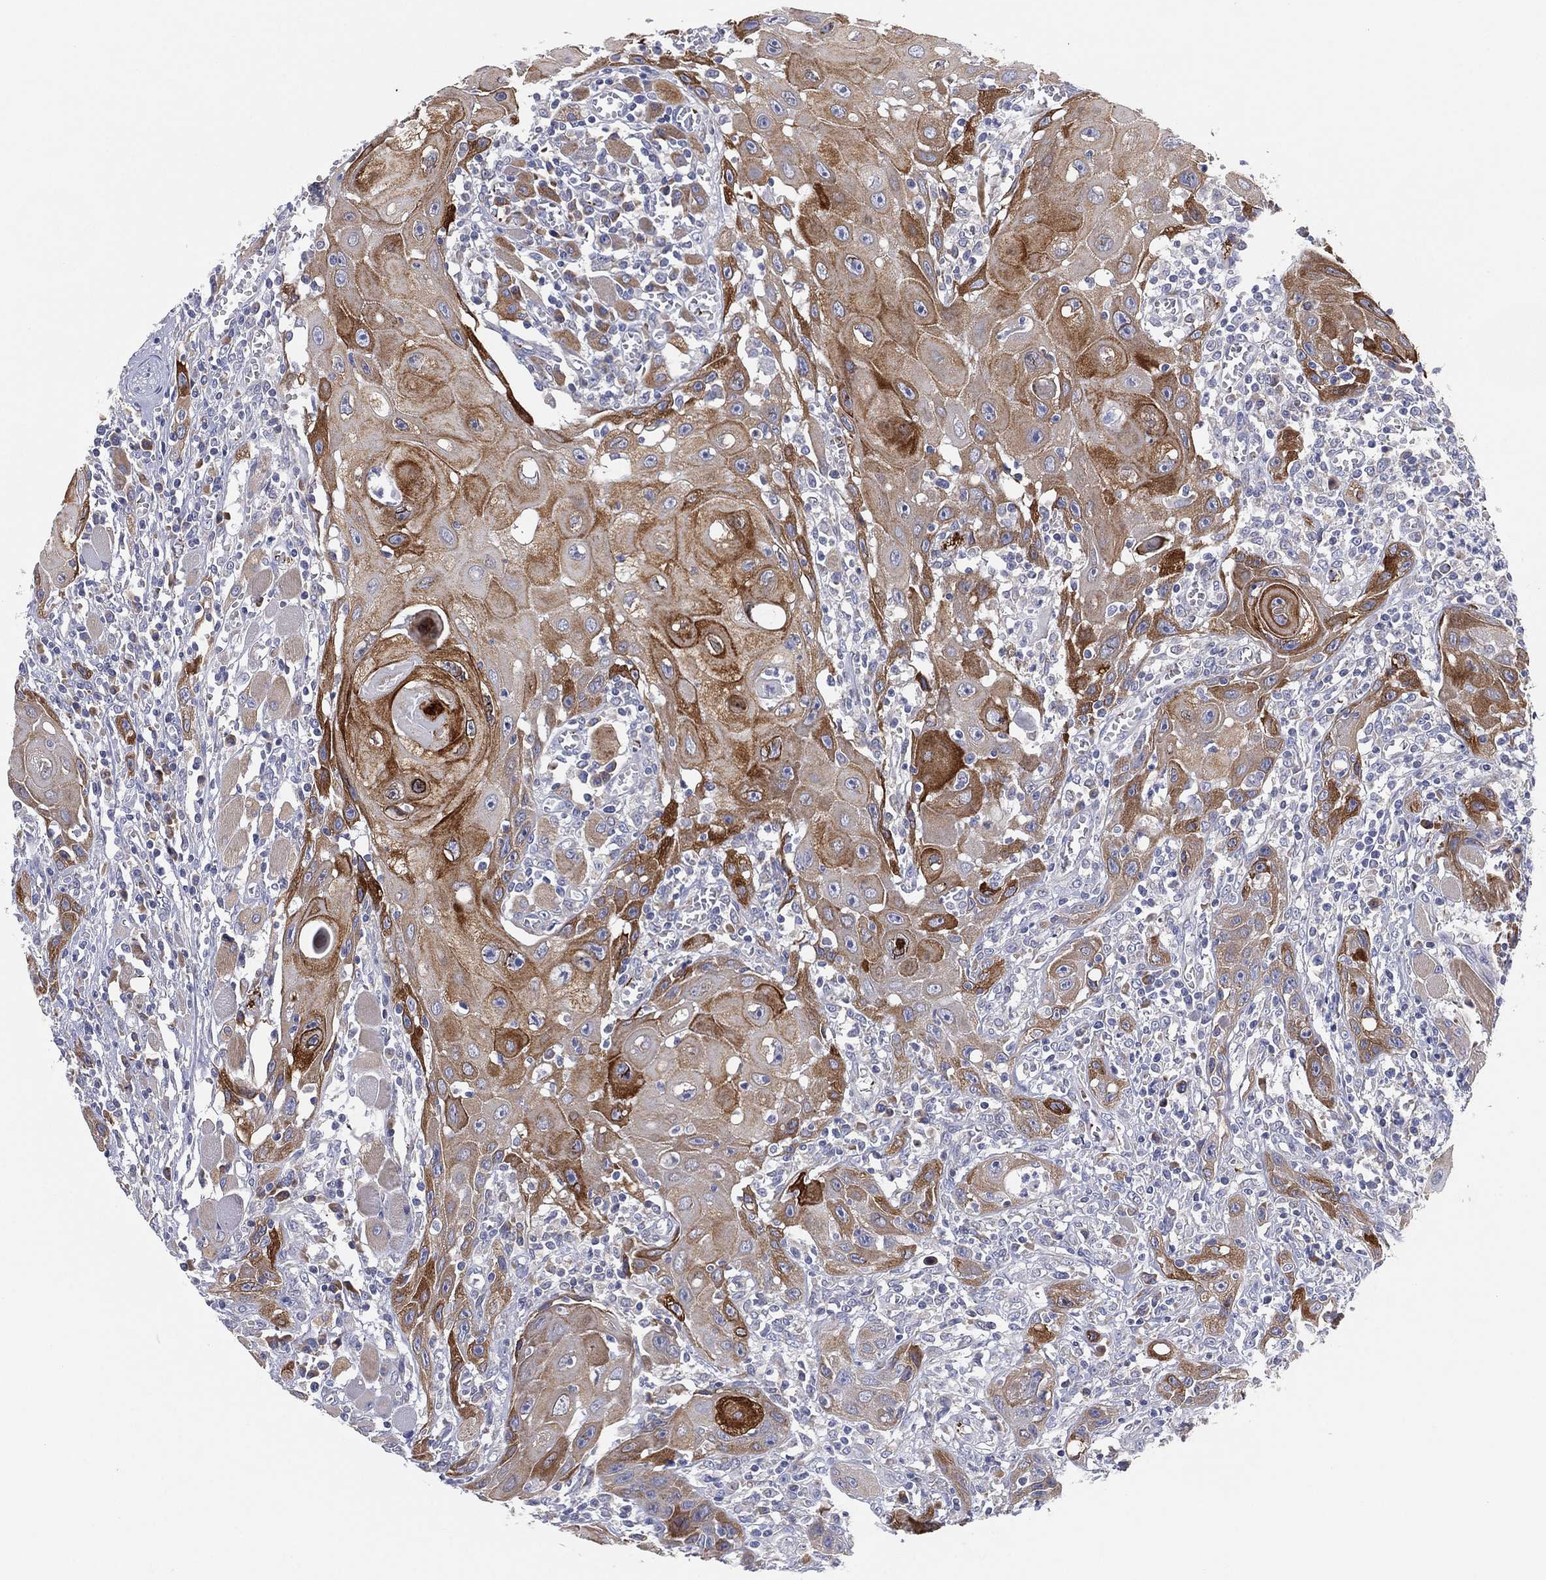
{"staining": {"intensity": "strong", "quantity": "25%-75%", "location": "cytoplasmic/membranous"}, "tissue": "head and neck cancer", "cell_type": "Tumor cells", "image_type": "cancer", "snomed": [{"axis": "morphology", "description": "Normal tissue, NOS"}, {"axis": "morphology", "description": "Squamous cell carcinoma, NOS"}, {"axis": "topography", "description": "Oral tissue"}, {"axis": "topography", "description": "Head-Neck"}], "caption": "The immunohistochemical stain shows strong cytoplasmic/membranous positivity in tumor cells of head and neck cancer (squamous cell carcinoma) tissue.", "gene": "TMEM40", "patient": {"sex": "male", "age": 71}}